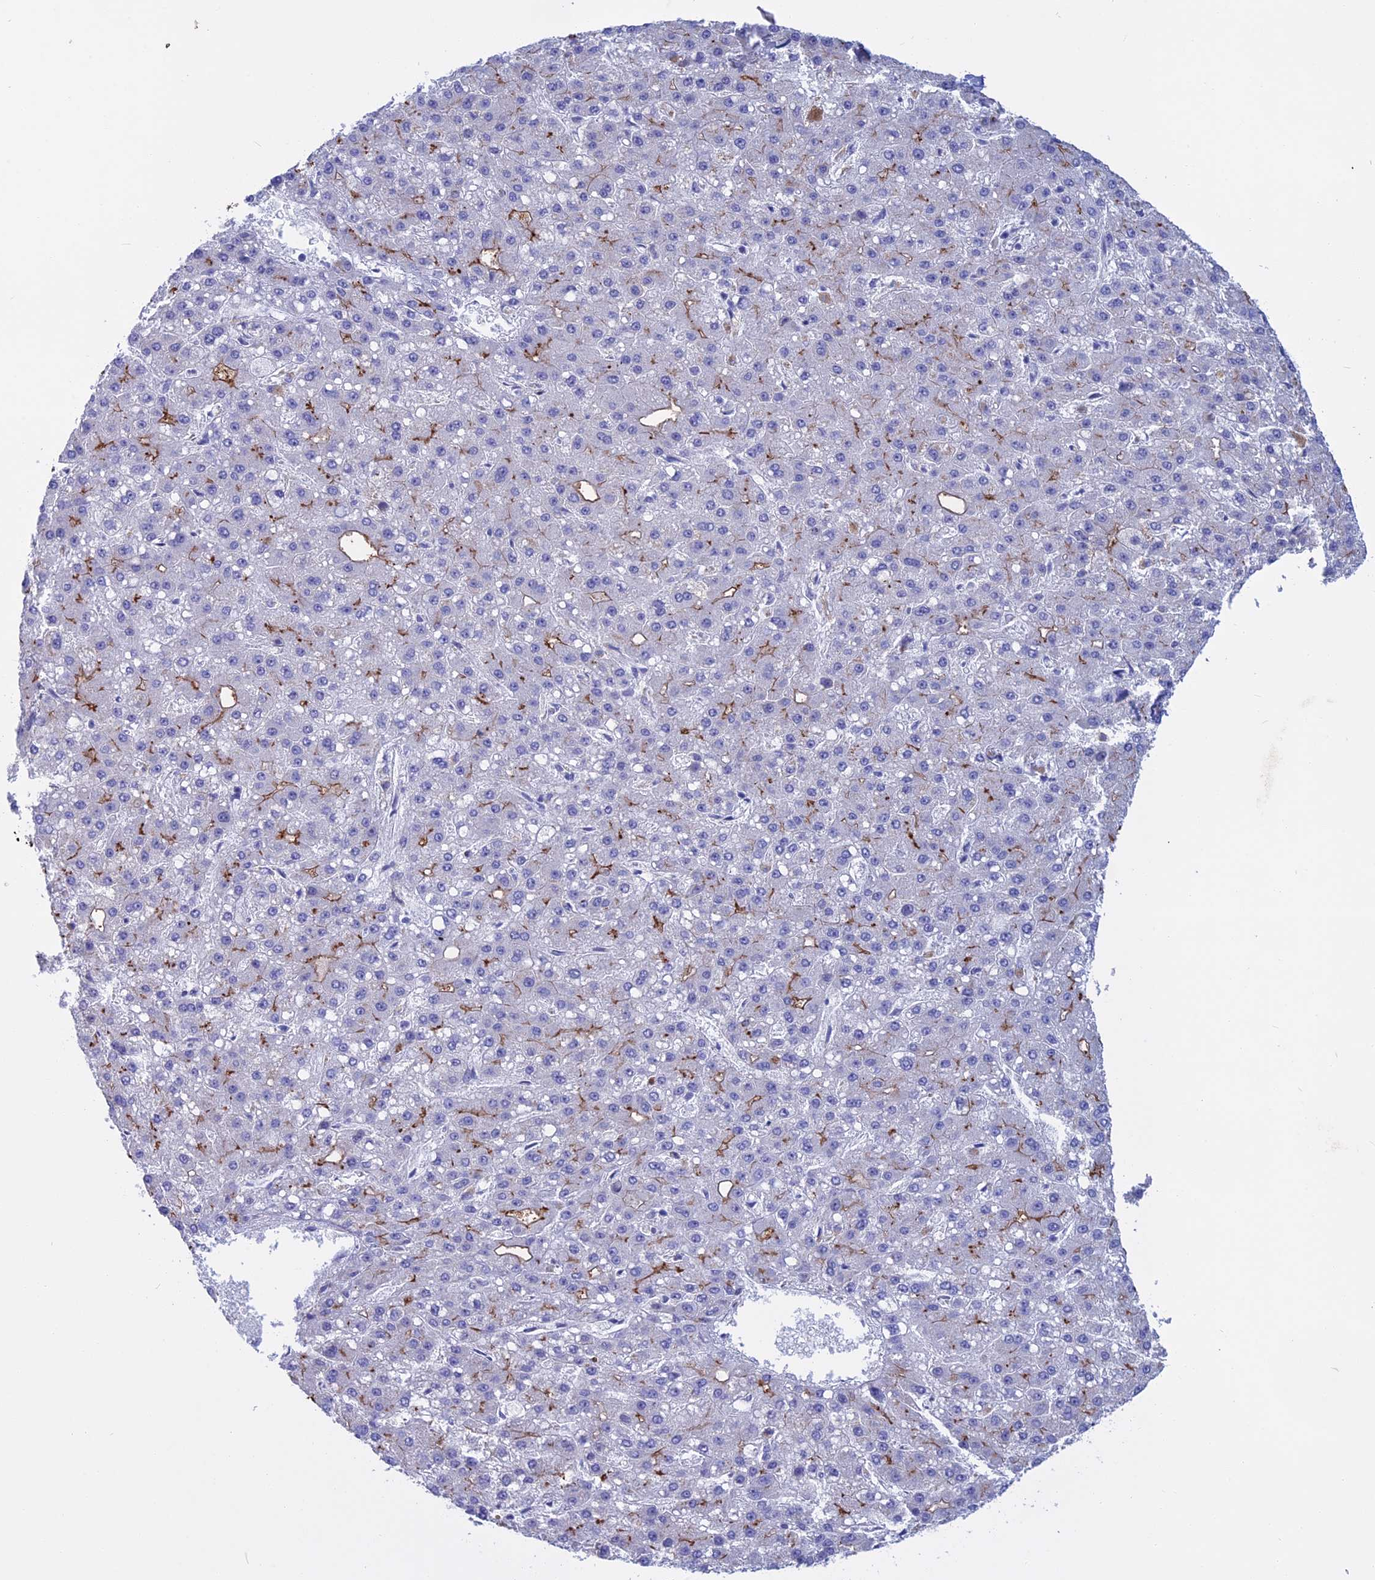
{"staining": {"intensity": "strong", "quantity": "<25%", "location": "cytoplasmic/membranous"}, "tissue": "liver cancer", "cell_type": "Tumor cells", "image_type": "cancer", "snomed": [{"axis": "morphology", "description": "Carcinoma, Hepatocellular, NOS"}, {"axis": "topography", "description": "Liver"}], "caption": "A brown stain labels strong cytoplasmic/membranous positivity of a protein in liver hepatocellular carcinoma tumor cells. The staining was performed using DAB (3,3'-diaminobenzidine), with brown indicating positive protein expression. Nuclei are stained blue with hematoxylin.", "gene": "SLC2A6", "patient": {"sex": "male", "age": 67}}